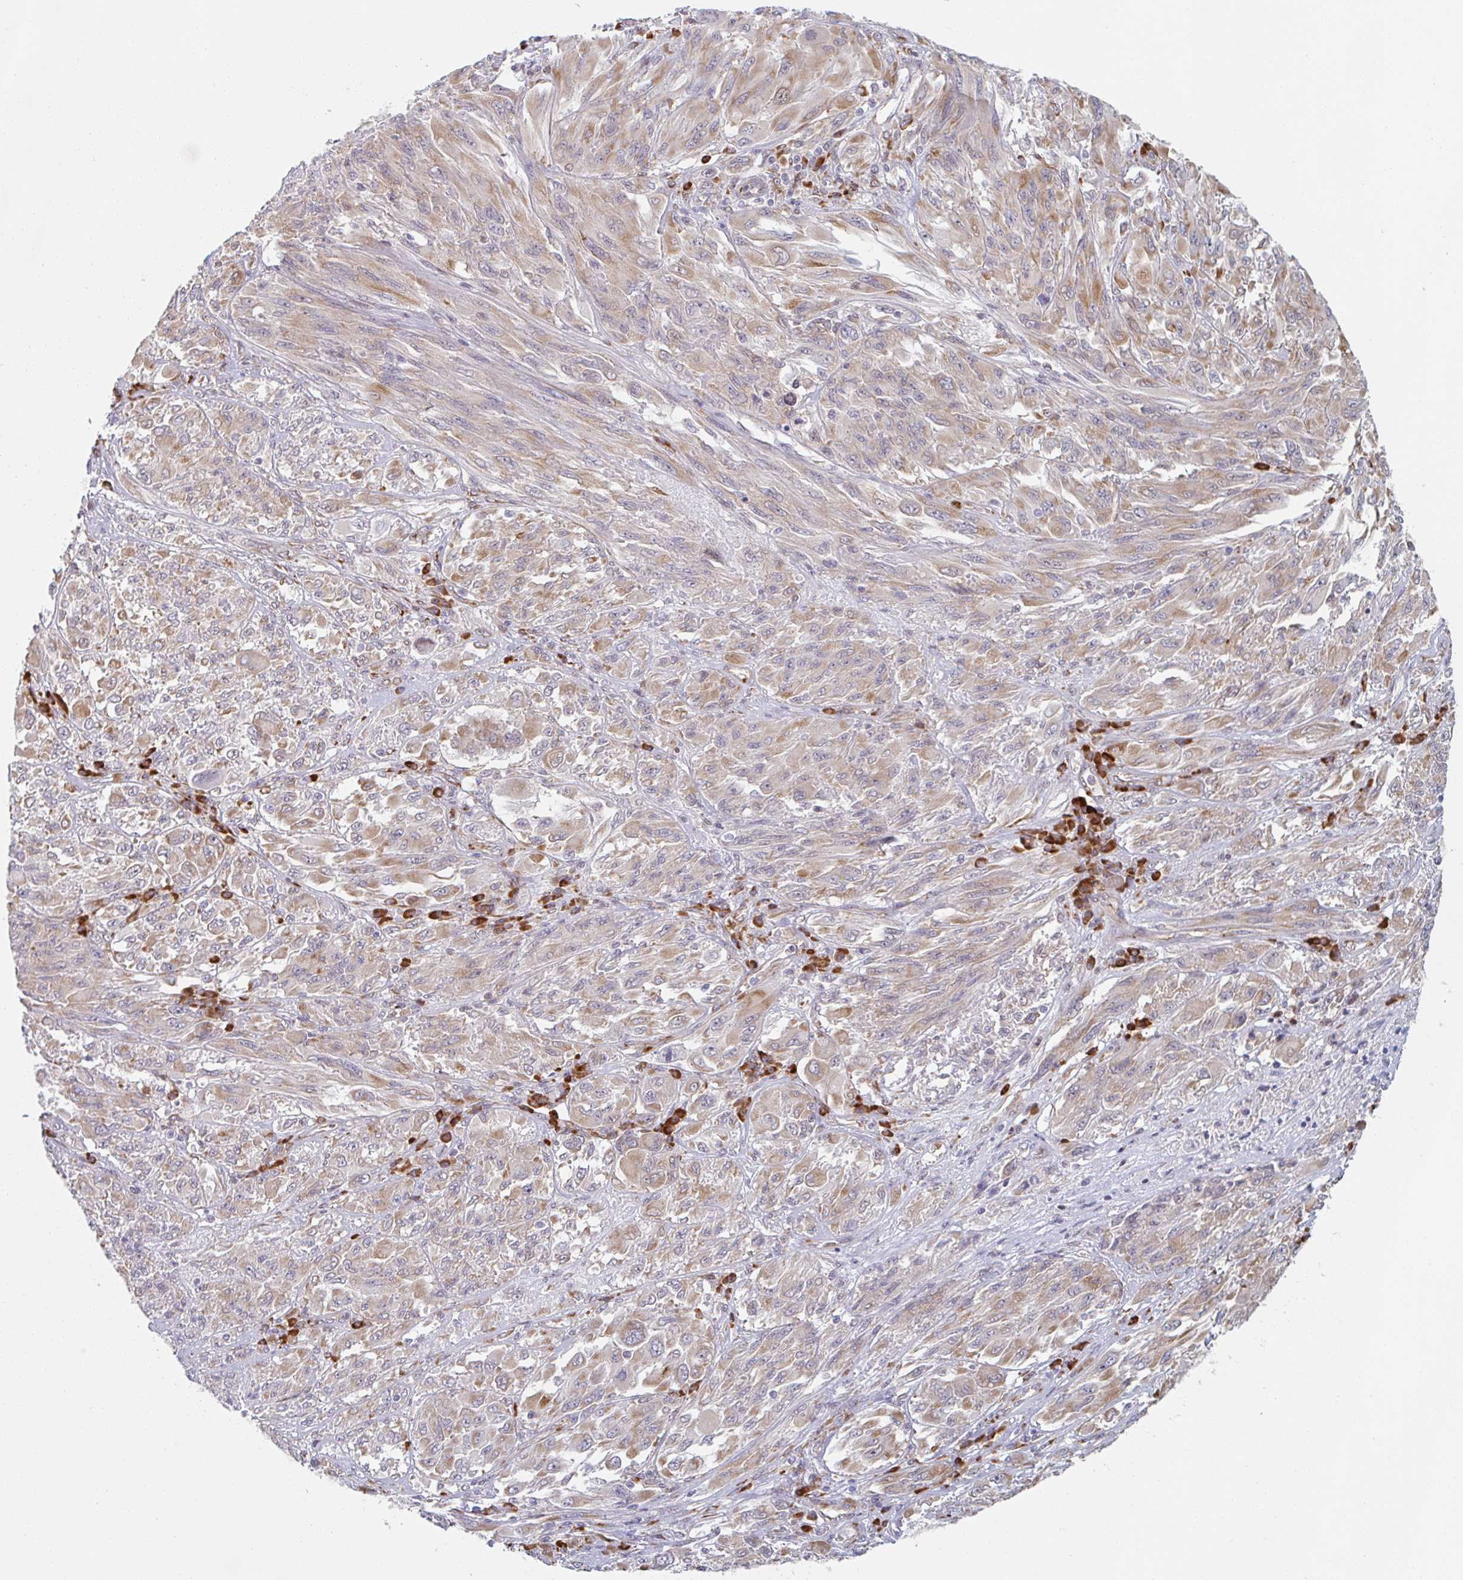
{"staining": {"intensity": "weak", "quantity": ">75%", "location": "cytoplasmic/membranous"}, "tissue": "melanoma", "cell_type": "Tumor cells", "image_type": "cancer", "snomed": [{"axis": "morphology", "description": "Malignant melanoma, NOS"}, {"axis": "topography", "description": "Skin"}], "caption": "Protein expression analysis of malignant melanoma exhibits weak cytoplasmic/membranous positivity in about >75% of tumor cells. Ihc stains the protein of interest in brown and the nuclei are stained blue.", "gene": "TRAPPC10", "patient": {"sex": "female", "age": 91}}